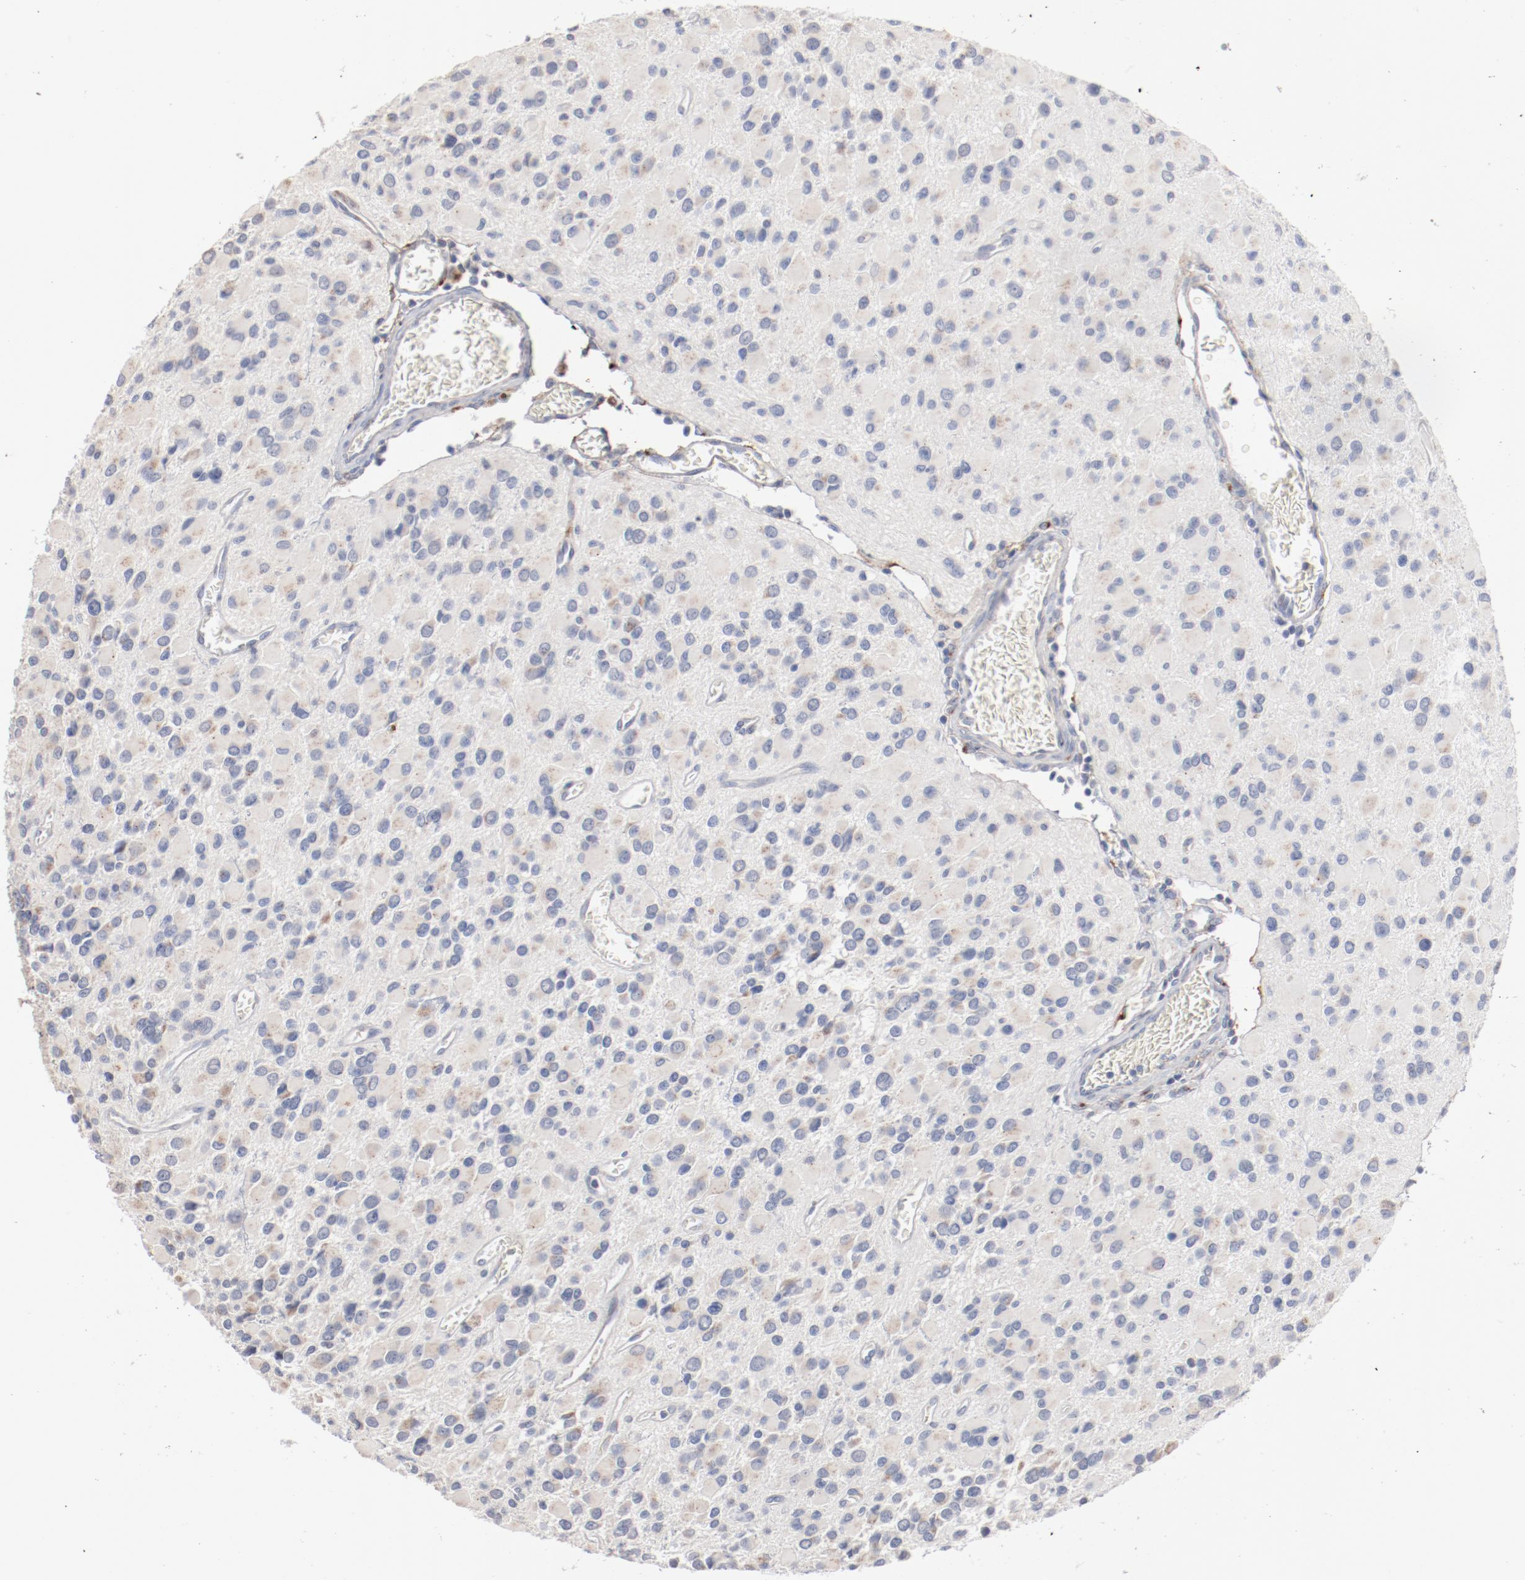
{"staining": {"intensity": "weak", "quantity": "25%-75%", "location": "cytoplasmic/membranous"}, "tissue": "glioma", "cell_type": "Tumor cells", "image_type": "cancer", "snomed": [{"axis": "morphology", "description": "Glioma, malignant, Low grade"}, {"axis": "topography", "description": "Brain"}], "caption": "Immunohistochemistry of low-grade glioma (malignant) reveals low levels of weak cytoplasmic/membranous staining in about 25%-75% of tumor cells.", "gene": "AK7", "patient": {"sex": "male", "age": 42}}